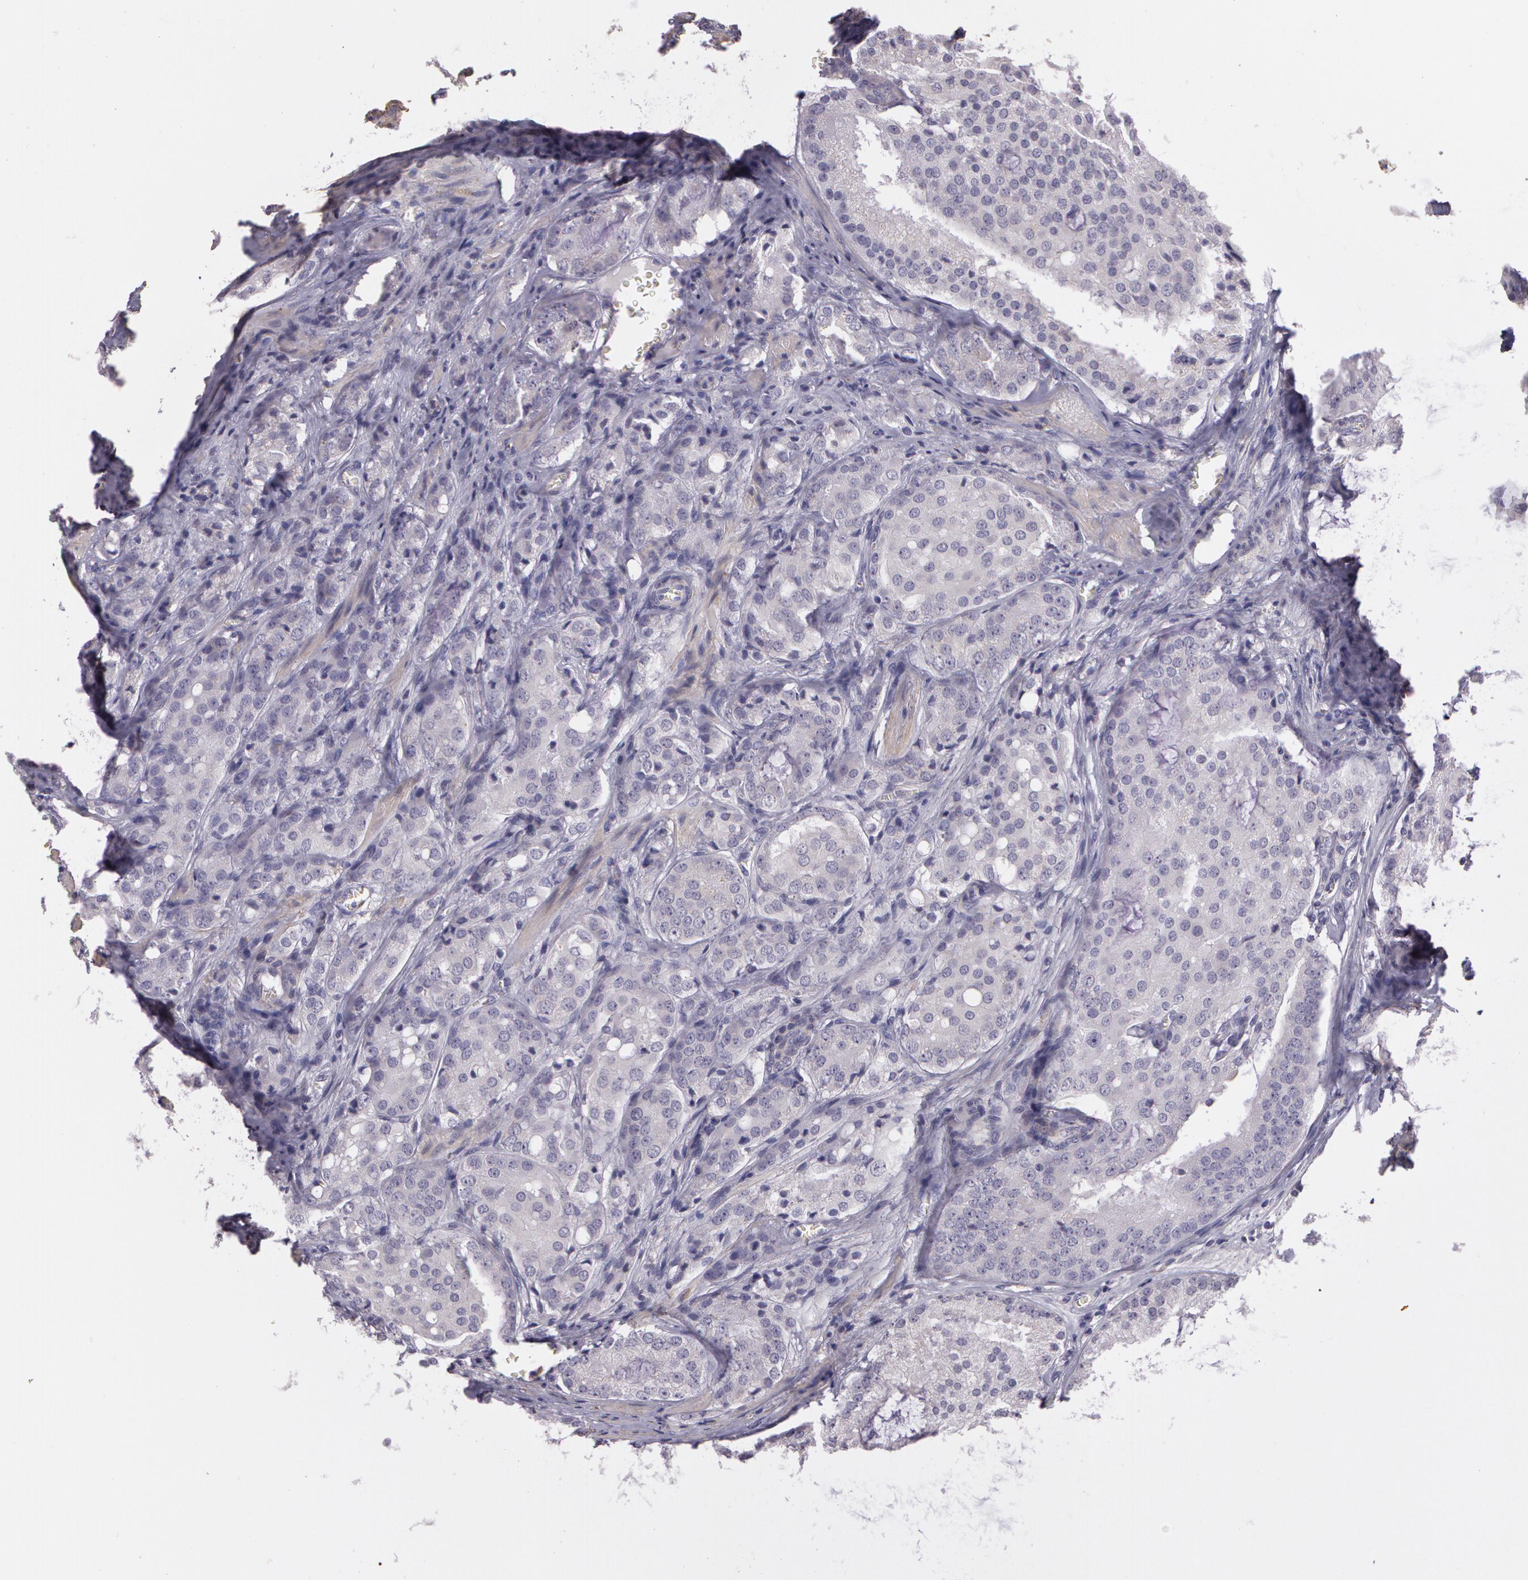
{"staining": {"intensity": "negative", "quantity": "none", "location": "none"}, "tissue": "prostate cancer", "cell_type": "Tumor cells", "image_type": "cancer", "snomed": [{"axis": "morphology", "description": "Adenocarcinoma, Medium grade"}, {"axis": "topography", "description": "Prostate"}], "caption": "The IHC histopathology image has no significant expression in tumor cells of prostate cancer (adenocarcinoma (medium-grade)) tissue.", "gene": "G2E3", "patient": {"sex": "male", "age": 60}}